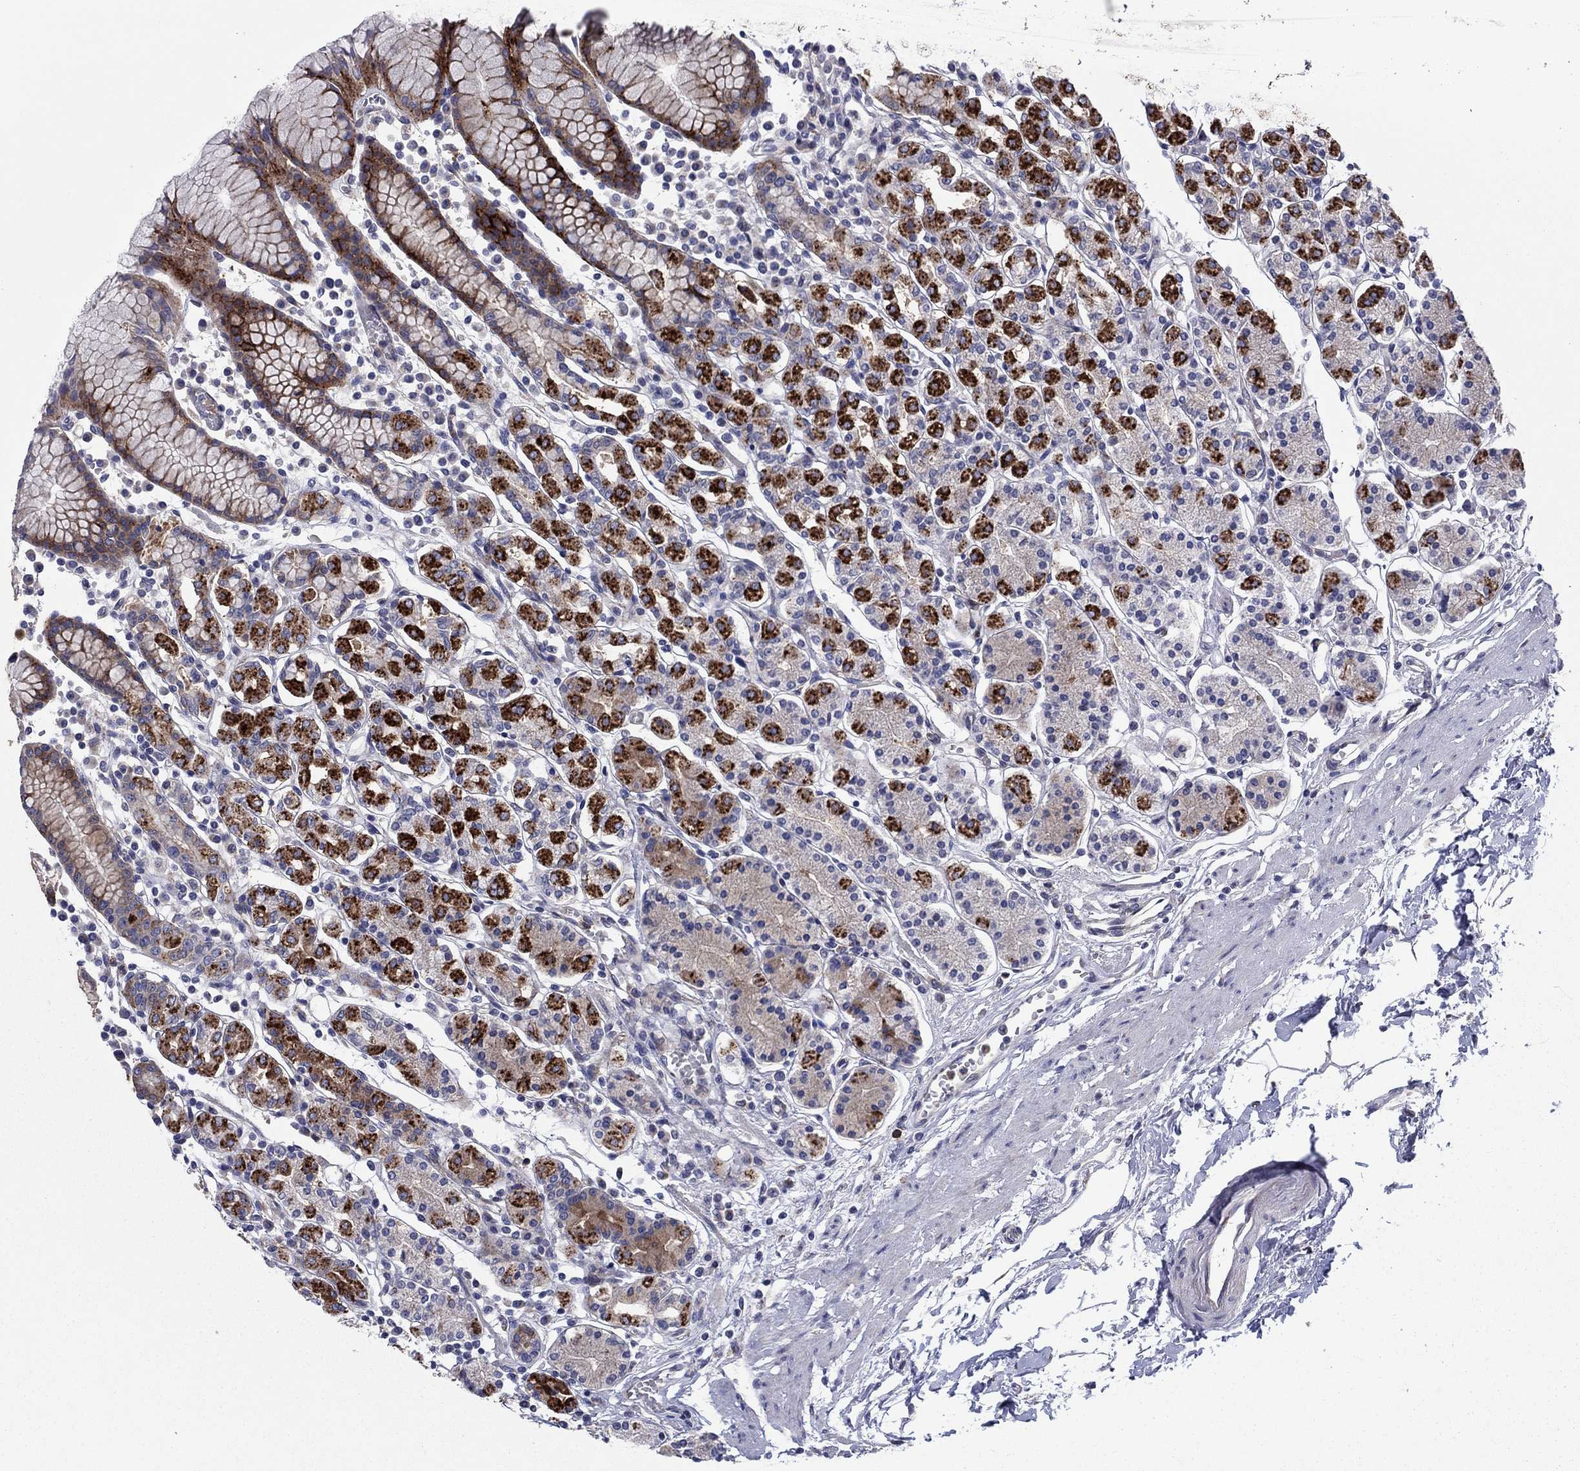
{"staining": {"intensity": "strong", "quantity": "25%-75%", "location": "cytoplasmic/membranous"}, "tissue": "stomach", "cell_type": "Glandular cells", "image_type": "normal", "snomed": [{"axis": "morphology", "description": "Normal tissue, NOS"}, {"axis": "topography", "description": "Stomach, upper"}, {"axis": "topography", "description": "Stomach"}], "caption": "Normal stomach exhibits strong cytoplasmic/membranous expression in about 25%-75% of glandular cells.", "gene": "GPR155", "patient": {"sex": "male", "age": 62}}